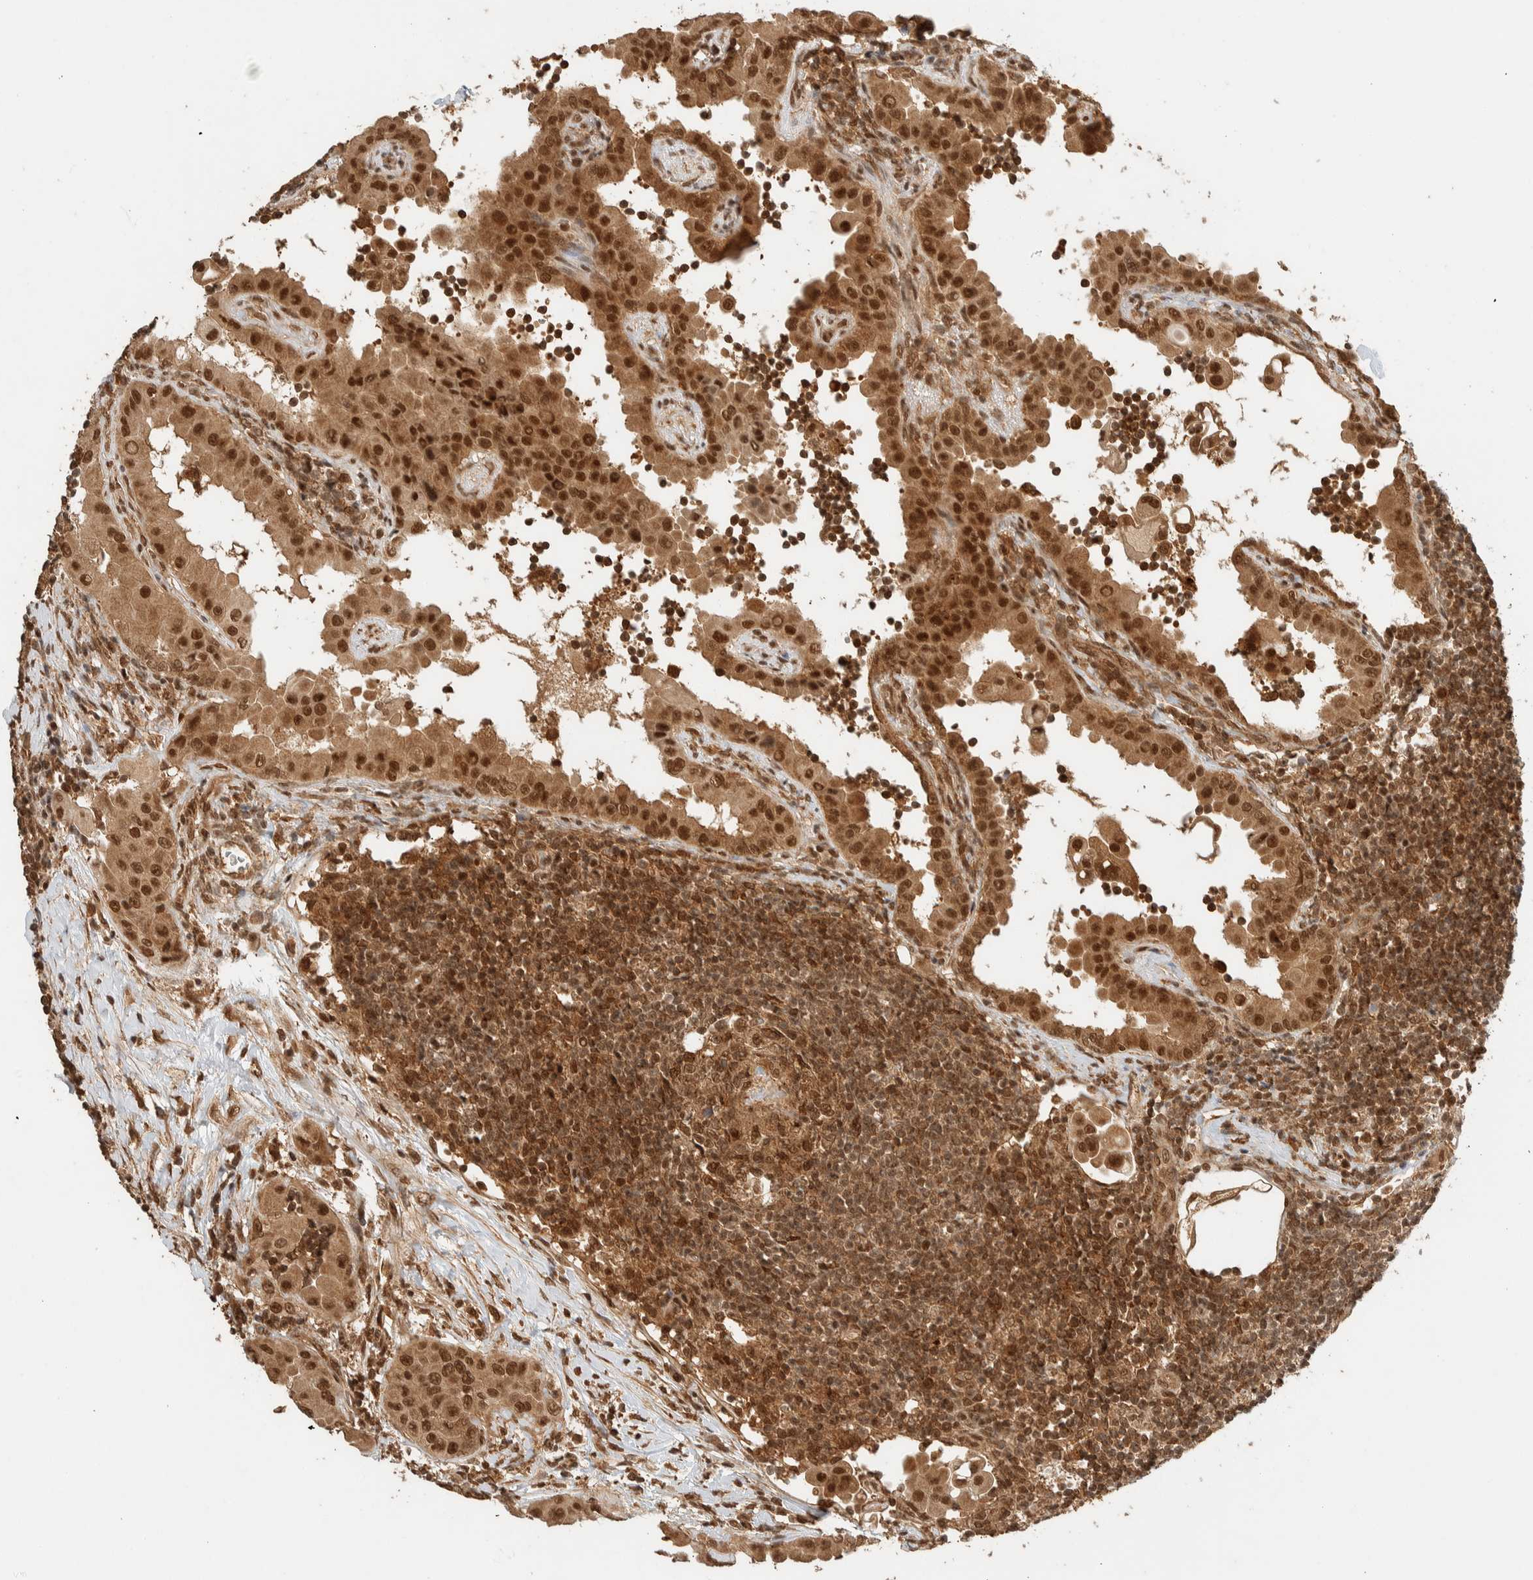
{"staining": {"intensity": "strong", "quantity": ">75%", "location": "cytoplasmic/membranous,nuclear"}, "tissue": "thyroid cancer", "cell_type": "Tumor cells", "image_type": "cancer", "snomed": [{"axis": "morphology", "description": "Papillary adenocarcinoma, NOS"}, {"axis": "topography", "description": "Thyroid gland"}], "caption": "Immunohistochemical staining of human thyroid papillary adenocarcinoma displays high levels of strong cytoplasmic/membranous and nuclear protein staining in about >75% of tumor cells. (DAB (3,3'-diaminobenzidine) IHC, brown staining for protein, blue staining for nuclei).", "gene": "ZBTB2", "patient": {"sex": "male", "age": 33}}